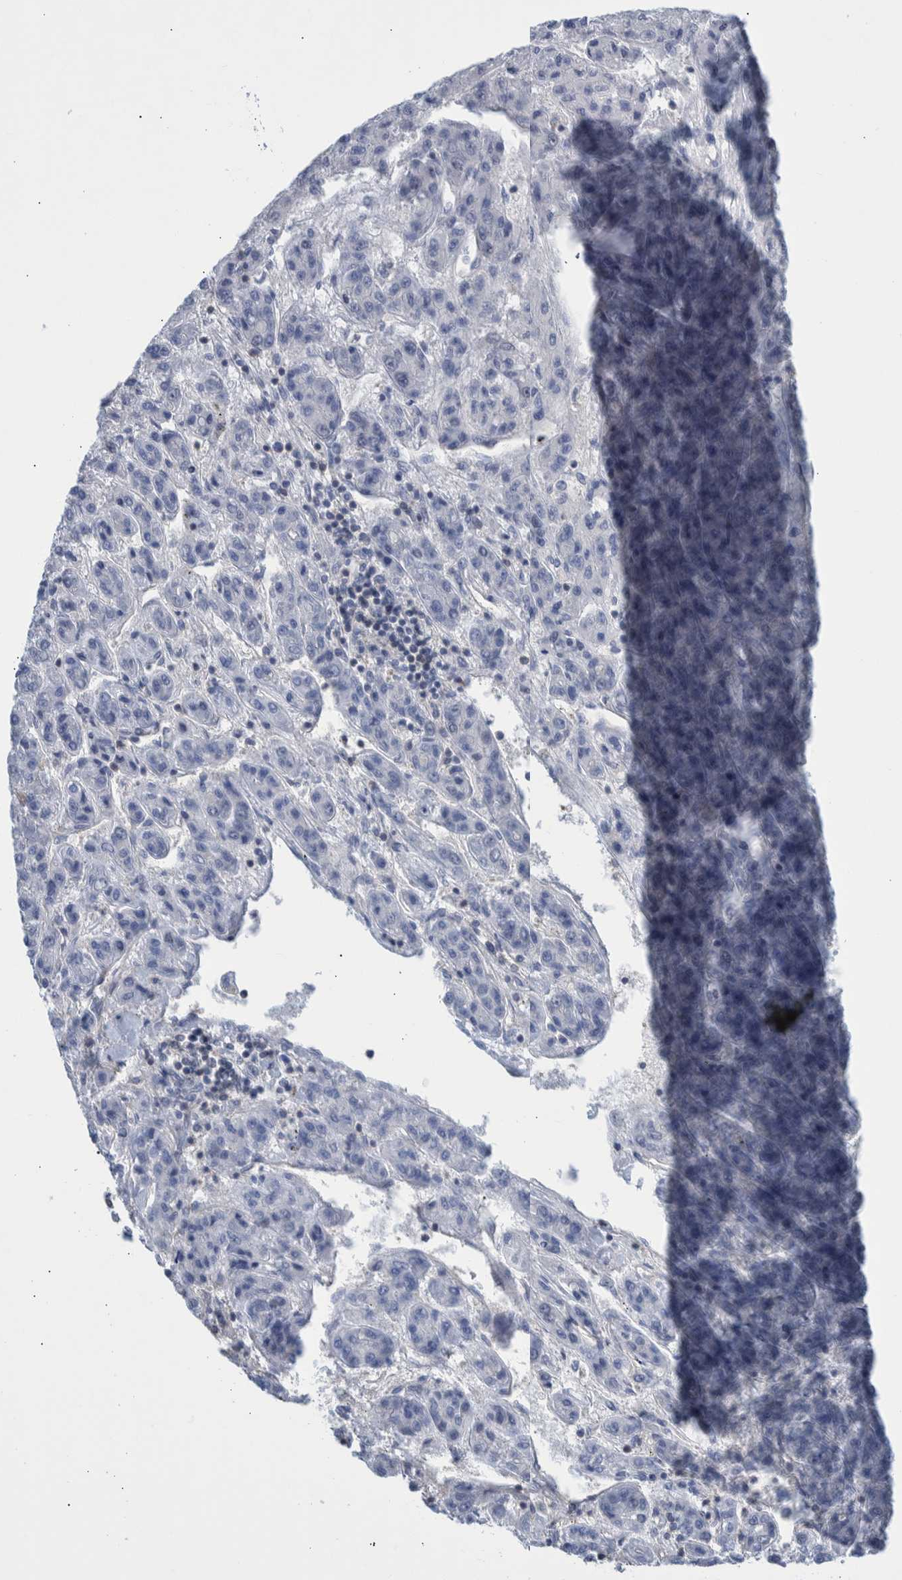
{"staining": {"intensity": "negative", "quantity": "none", "location": "none"}, "tissue": "liver cancer", "cell_type": "Tumor cells", "image_type": "cancer", "snomed": [{"axis": "morphology", "description": "Carcinoma, Hepatocellular, NOS"}, {"axis": "topography", "description": "Liver"}], "caption": "An image of human liver hepatocellular carcinoma is negative for staining in tumor cells.", "gene": "PPP3CC", "patient": {"sex": "male", "age": 70}}